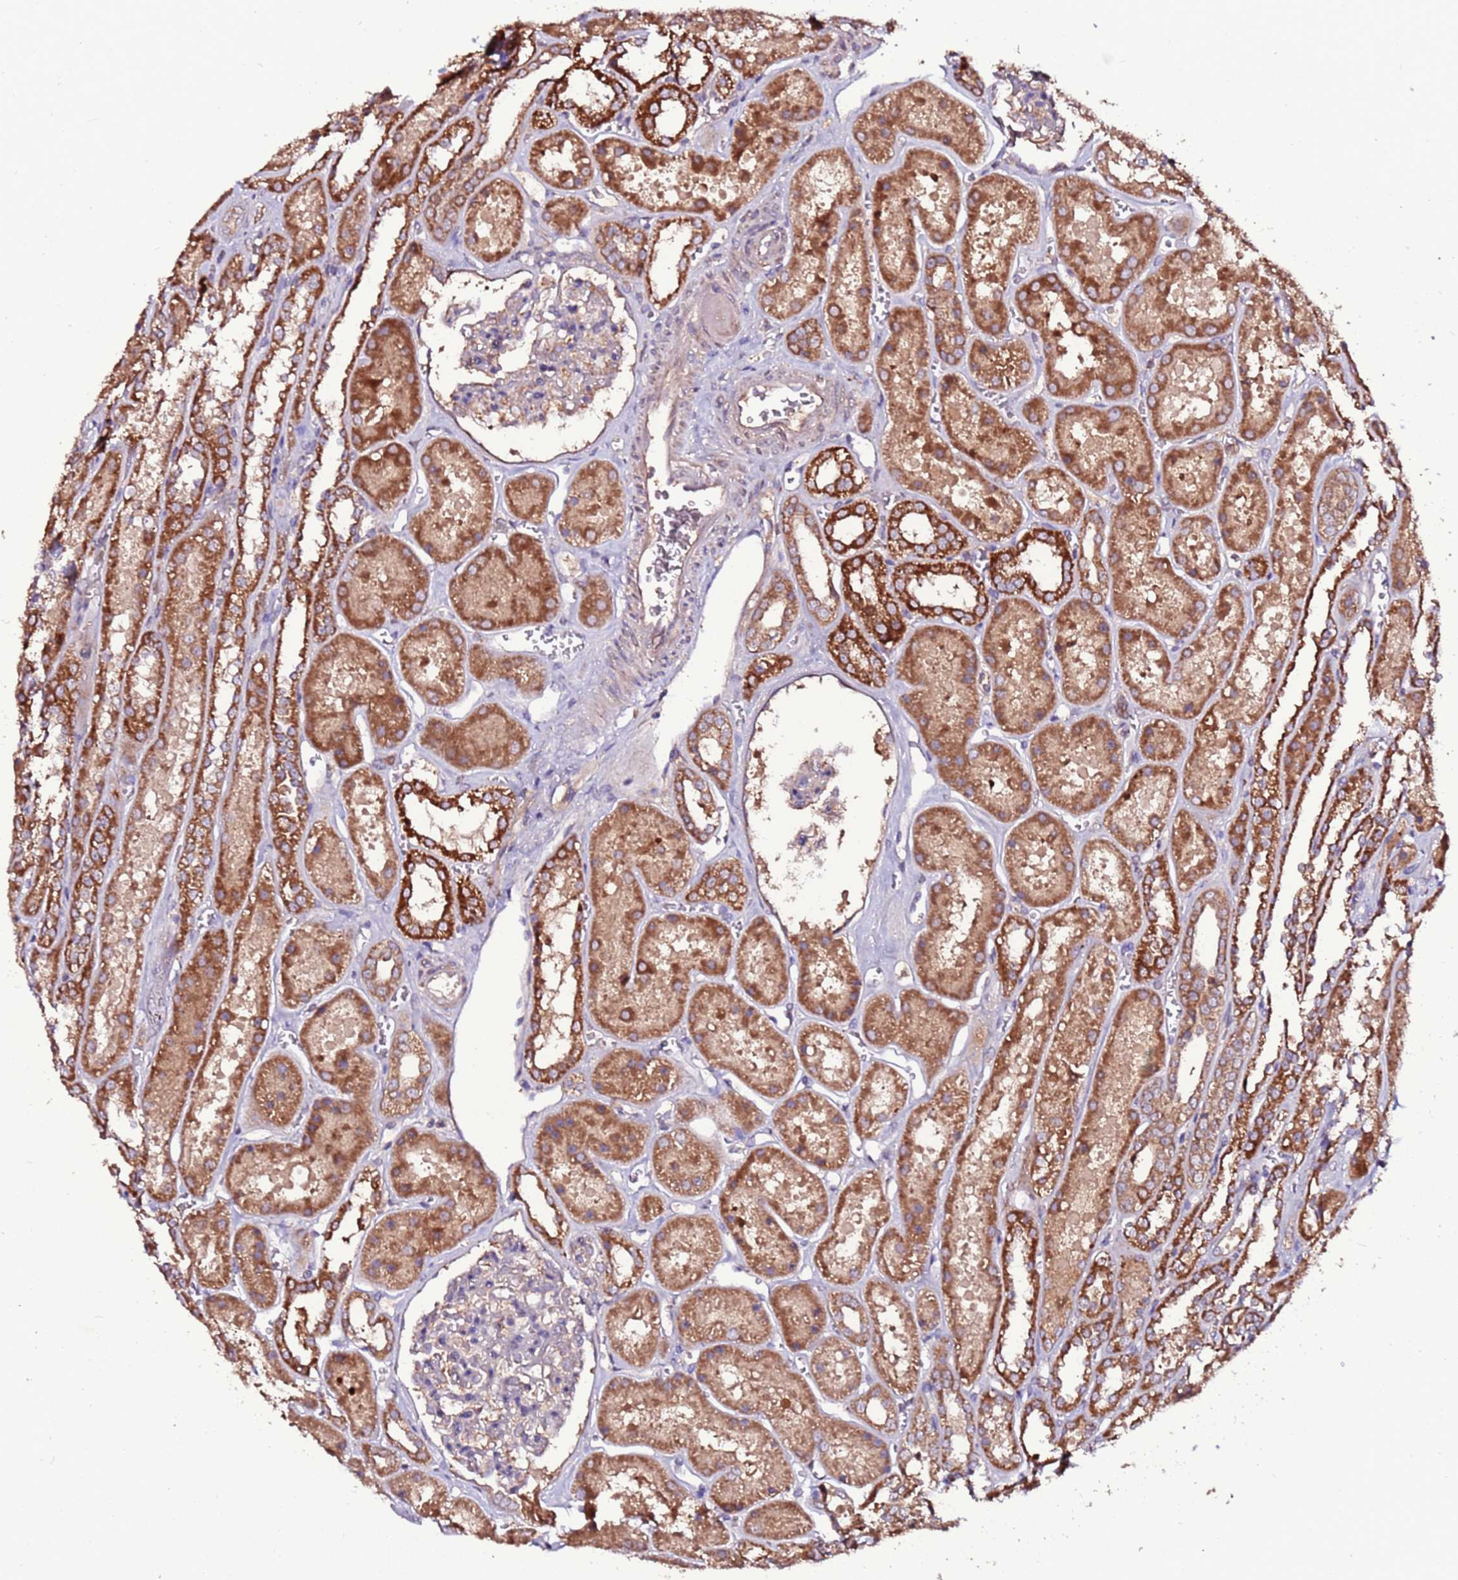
{"staining": {"intensity": "moderate", "quantity": "<25%", "location": "cytoplasmic/membranous"}, "tissue": "kidney", "cell_type": "Cells in glomeruli", "image_type": "normal", "snomed": [{"axis": "morphology", "description": "Normal tissue, NOS"}, {"axis": "topography", "description": "Kidney"}], "caption": "Kidney was stained to show a protein in brown. There is low levels of moderate cytoplasmic/membranous staining in approximately <25% of cells in glomeruli. The protein is shown in brown color, while the nuclei are stained blue.", "gene": "RPS15A", "patient": {"sex": "female", "age": 41}}